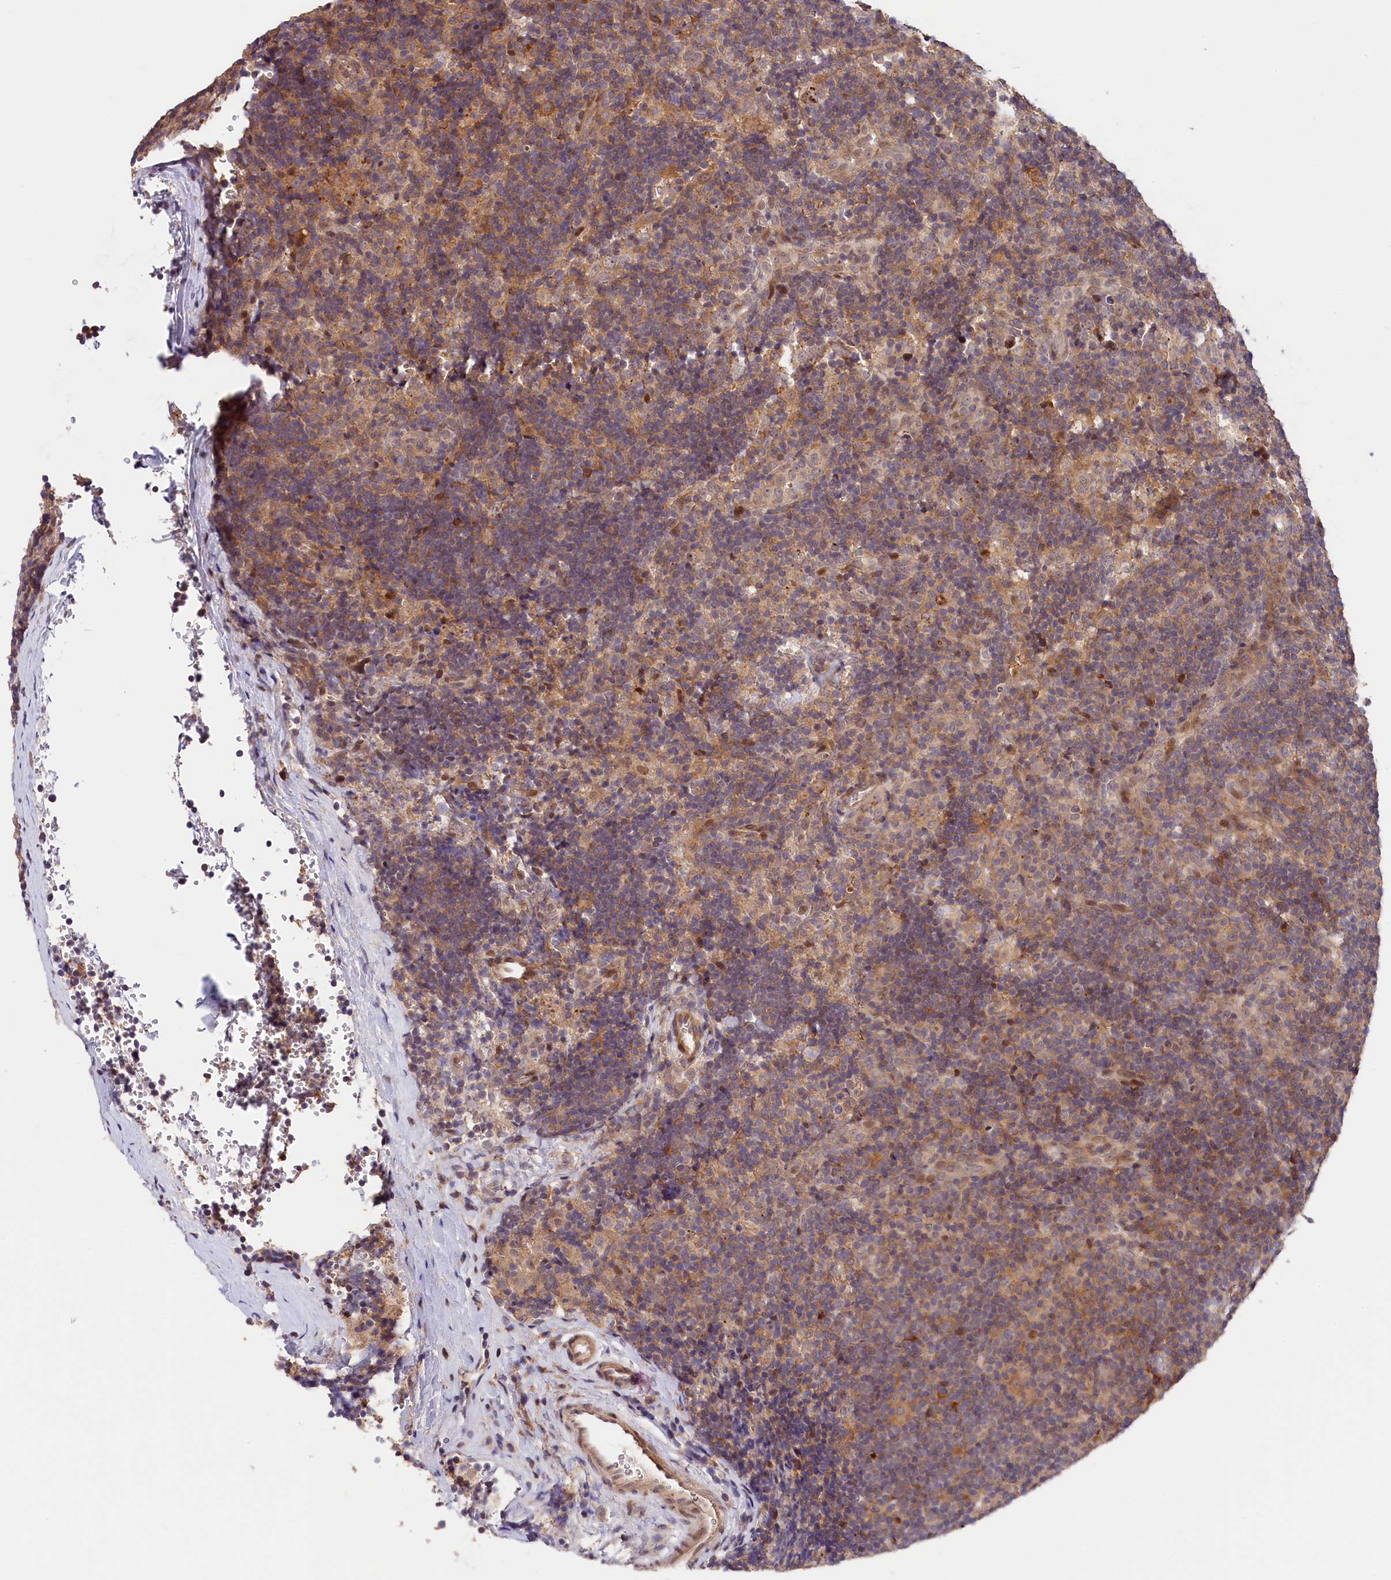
{"staining": {"intensity": "negative", "quantity": "none", "location": "none"}, "tissue": "lymphoma", "cell_type": "Tumor cells", "image_type": "cancer", "snomed": [{"axis": "morphology", "description": "Hodgkin's disease, NOS"}, {"axis": "topography", "description": "Lymph node"}], "caption": "This is a histopathology image of IHC staining of lymphoma, which shows no positivity in tumor cells.", "gene": "CACNA1H", "patient": {"sex": "female", "age": 57}}